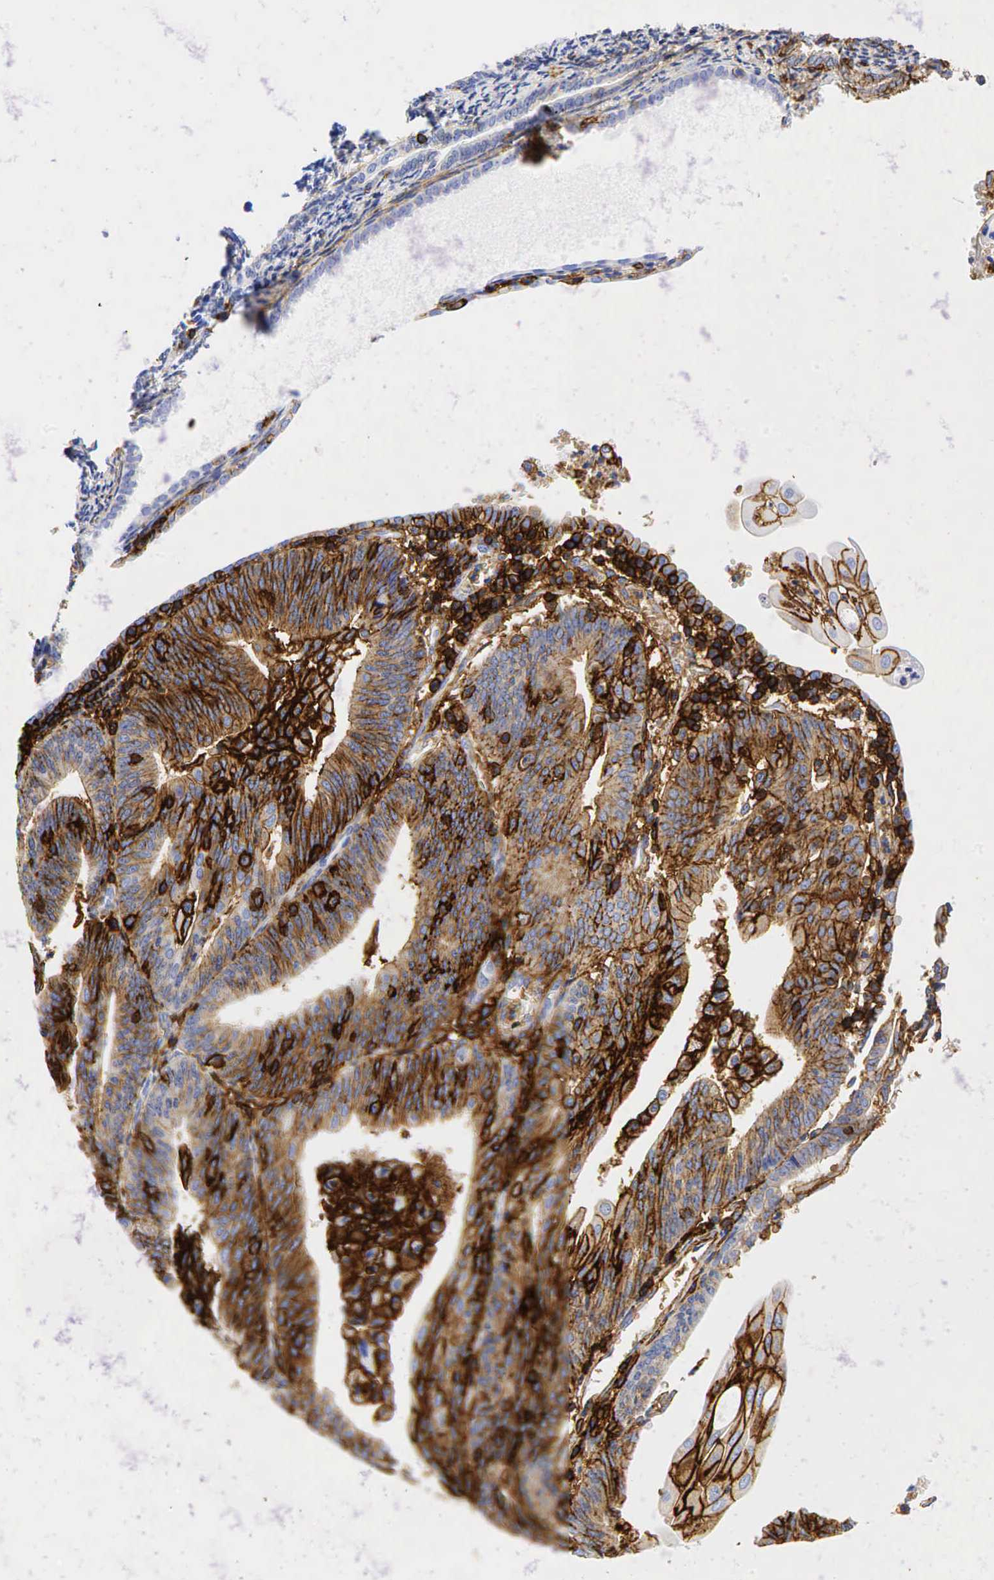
{"staining": {"intensity": "moderate", "quantity": "25%-75%", "location": "cytoplasmic/membranous"}, "tissue": "endometrial cancer", "cell_type": "Tumor cells", "image_type": "cancer", "snomed": [{"axis": "morphology", "description": "Adenocarcinoma, NOS"}, {"axis": "topography", "description": "Endometrium"}], "caption": "Immunohistochemical staining of adenocarcinoma (endometrial) exhibits medium levels of moderate cytoplasmic/membranous expression in about 25%-75% of tumor cells.", "gene": "CD44", "patient": {"sex": "female", "age": 56}}